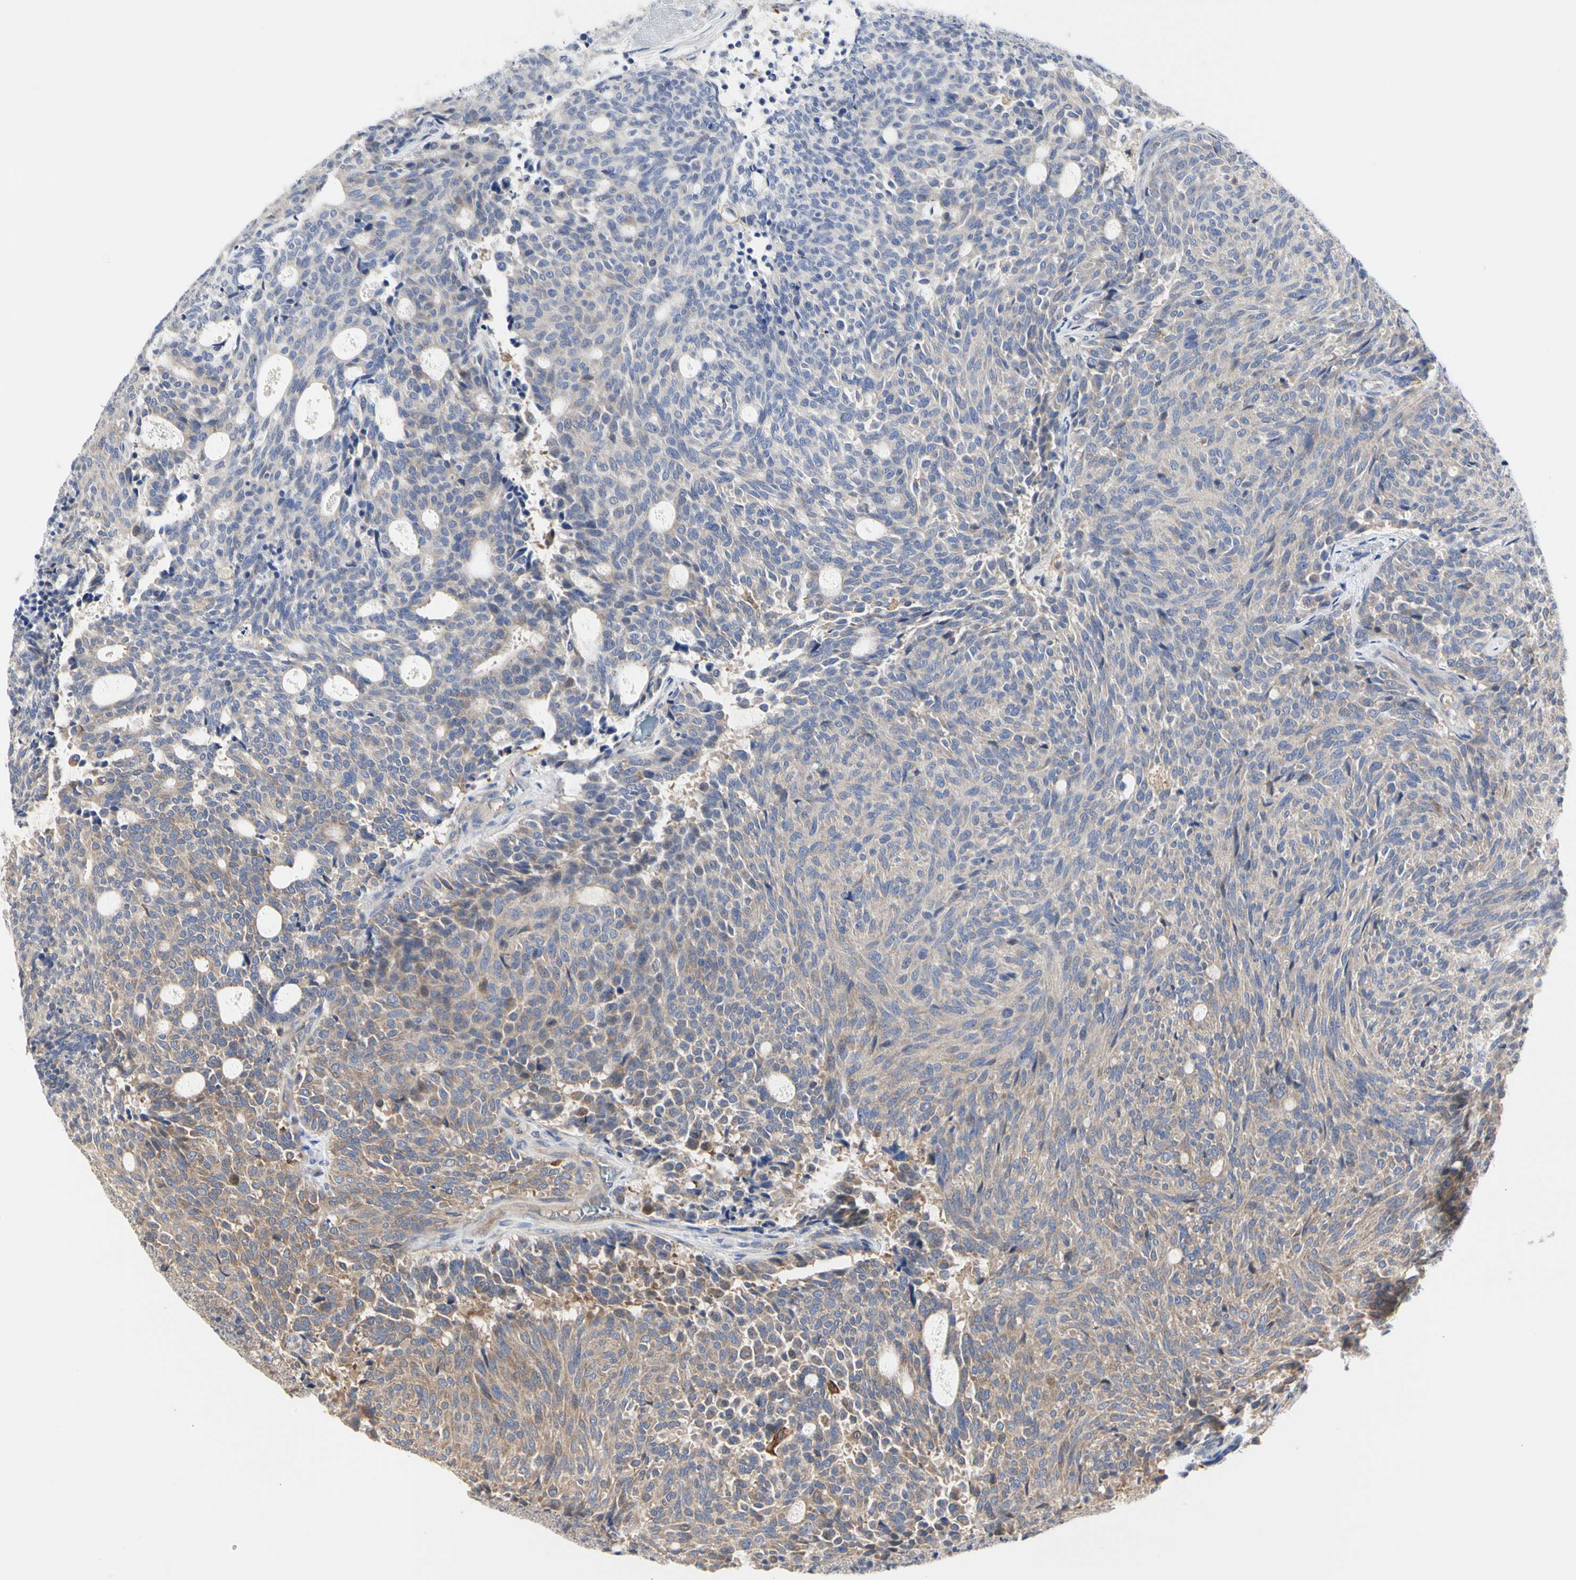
{"staining": {"intensity": "weak", "quantity": ">75%", "location": "cytoplasmic/membranous"}, "tissue": "carcinoid", "cell_type": "Tumor cells", "image_type": "cancer", "snomed": [{"axis": "morphology", "description": "Carcinoid, malignant, NOS"}, {"axis": "topography", "description": "Pancreas"}], "caption": "Human carcinoid stained for a protein (brown) reveals weak cytoplasmic/membranous positive expression in about >75% of tumor cells.", "gene": "C3orf52", "patient": {"sex": "female", "age": 54}}